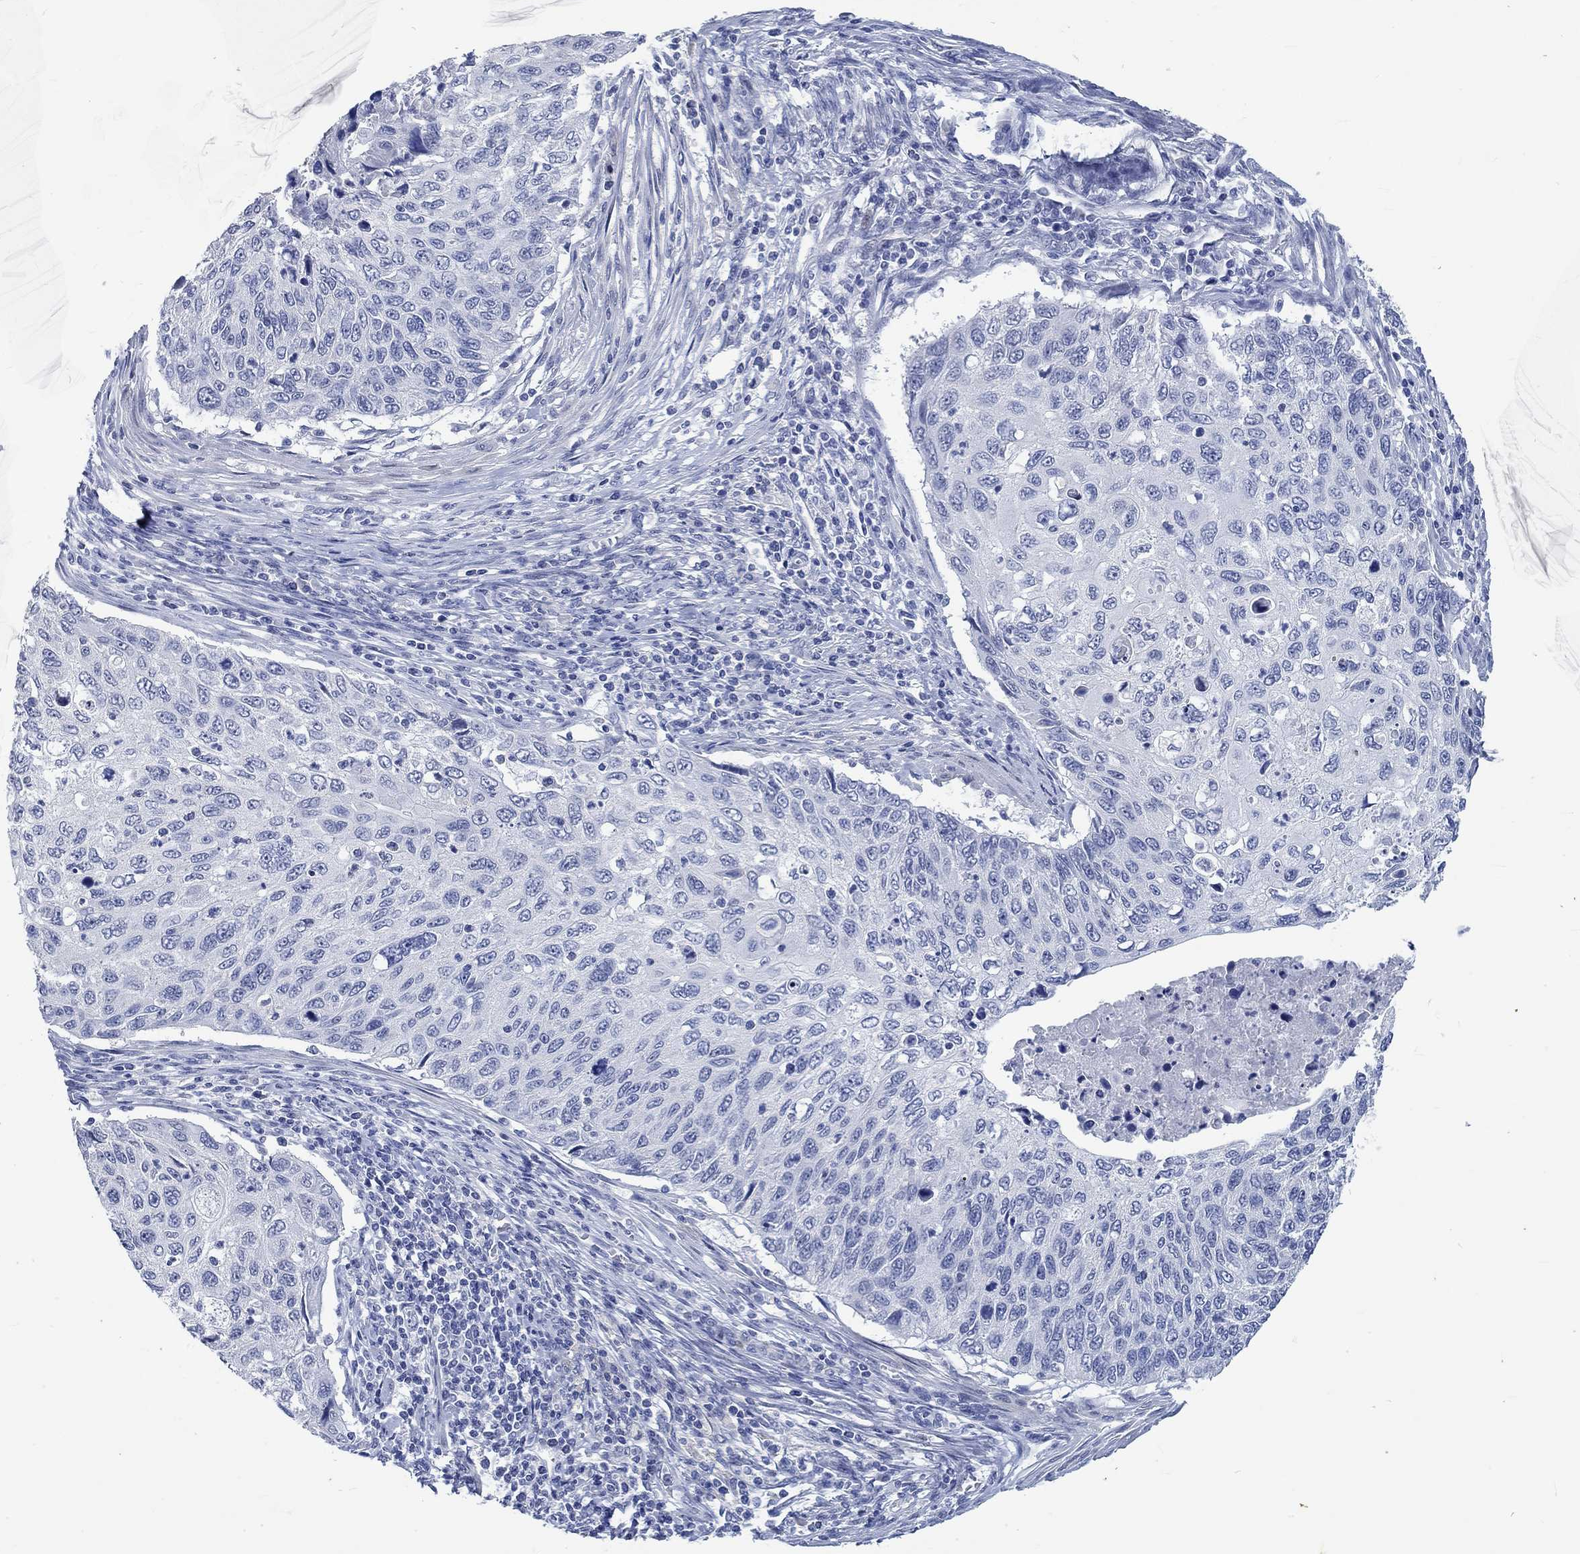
{"staining": {"intensity": "negative", "quantity": "none", "location": "none"}, "tissue": "cervical cancer", "cell_type": "Tumor cells", "image_type": "cancer", "snomed": [{"axis": "morphology", "description": "Squamous cell carcinoma, NOS"}, {"axis": "topography", "description": "Cervix"}], "caption": "Squamous cell carcinoma (cervical) was stained to show a protein in brown. There is no significant positivity in tumor cells.", "gene": "C4orf47", "patient": {"sex": "female", "age": 70}}